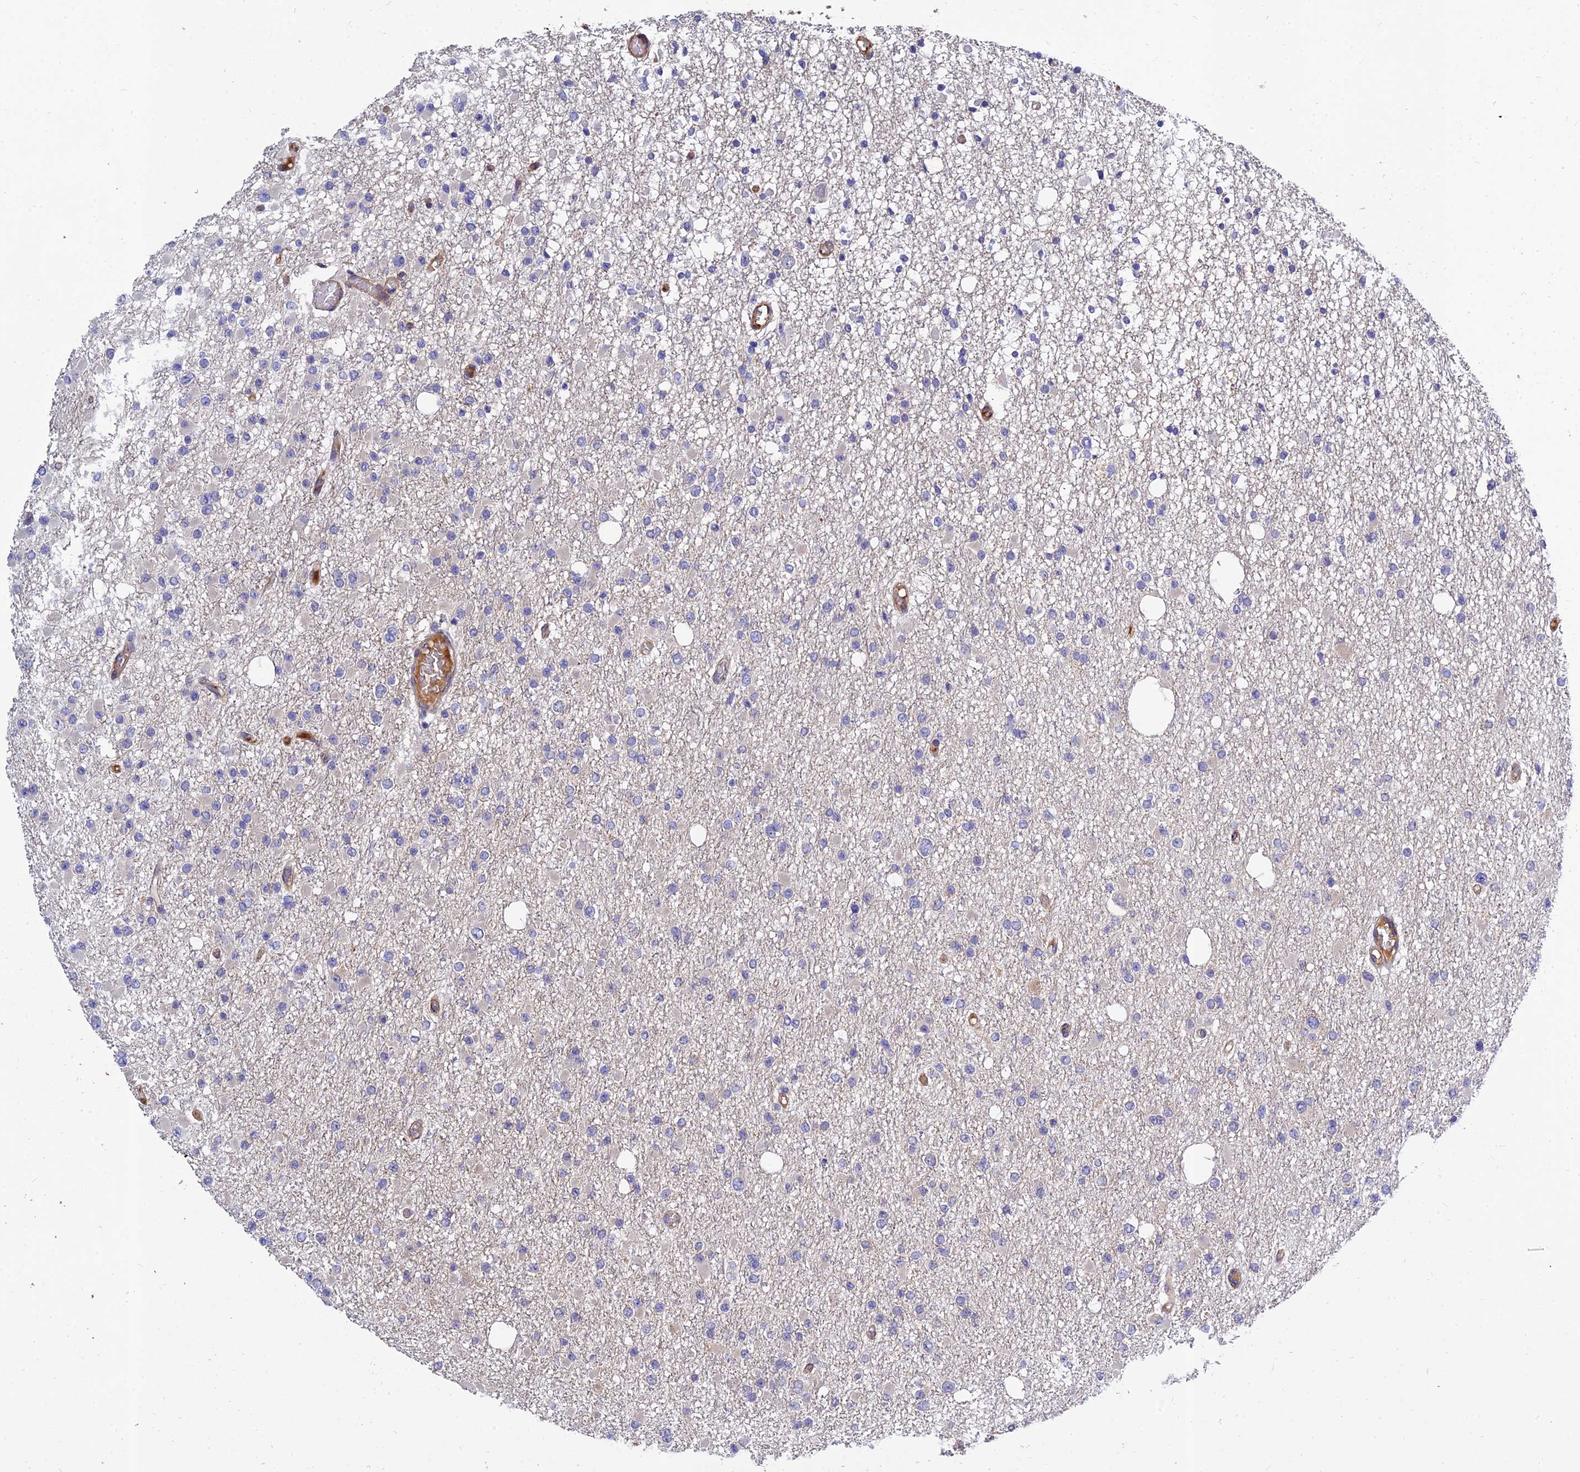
{"staining": {"intensity": "negative", "quantity": "none", "location": "none"}, "tissue": "glioma", "cell_type": "Tumor cells", "image_type": "cancer", "snomed": [{"axis": "morphology", "description": "Glioma, malignant, Low grade"}, {"axis": "topography", "description": "Brain"}], "caption": "A high-resolution micrograph shows IHC staining of malignant glioma (low-grade), which displays no significant staining in tumor cells. Brightfield microscopy of immunohistochemistry stained with DAB (3,3'-diaminobenzidine) (brown) and hematoxylin (blue), captured at high magnification.", "gene": "MRPL35", "patient": {"sex": "female", "age": 22}}